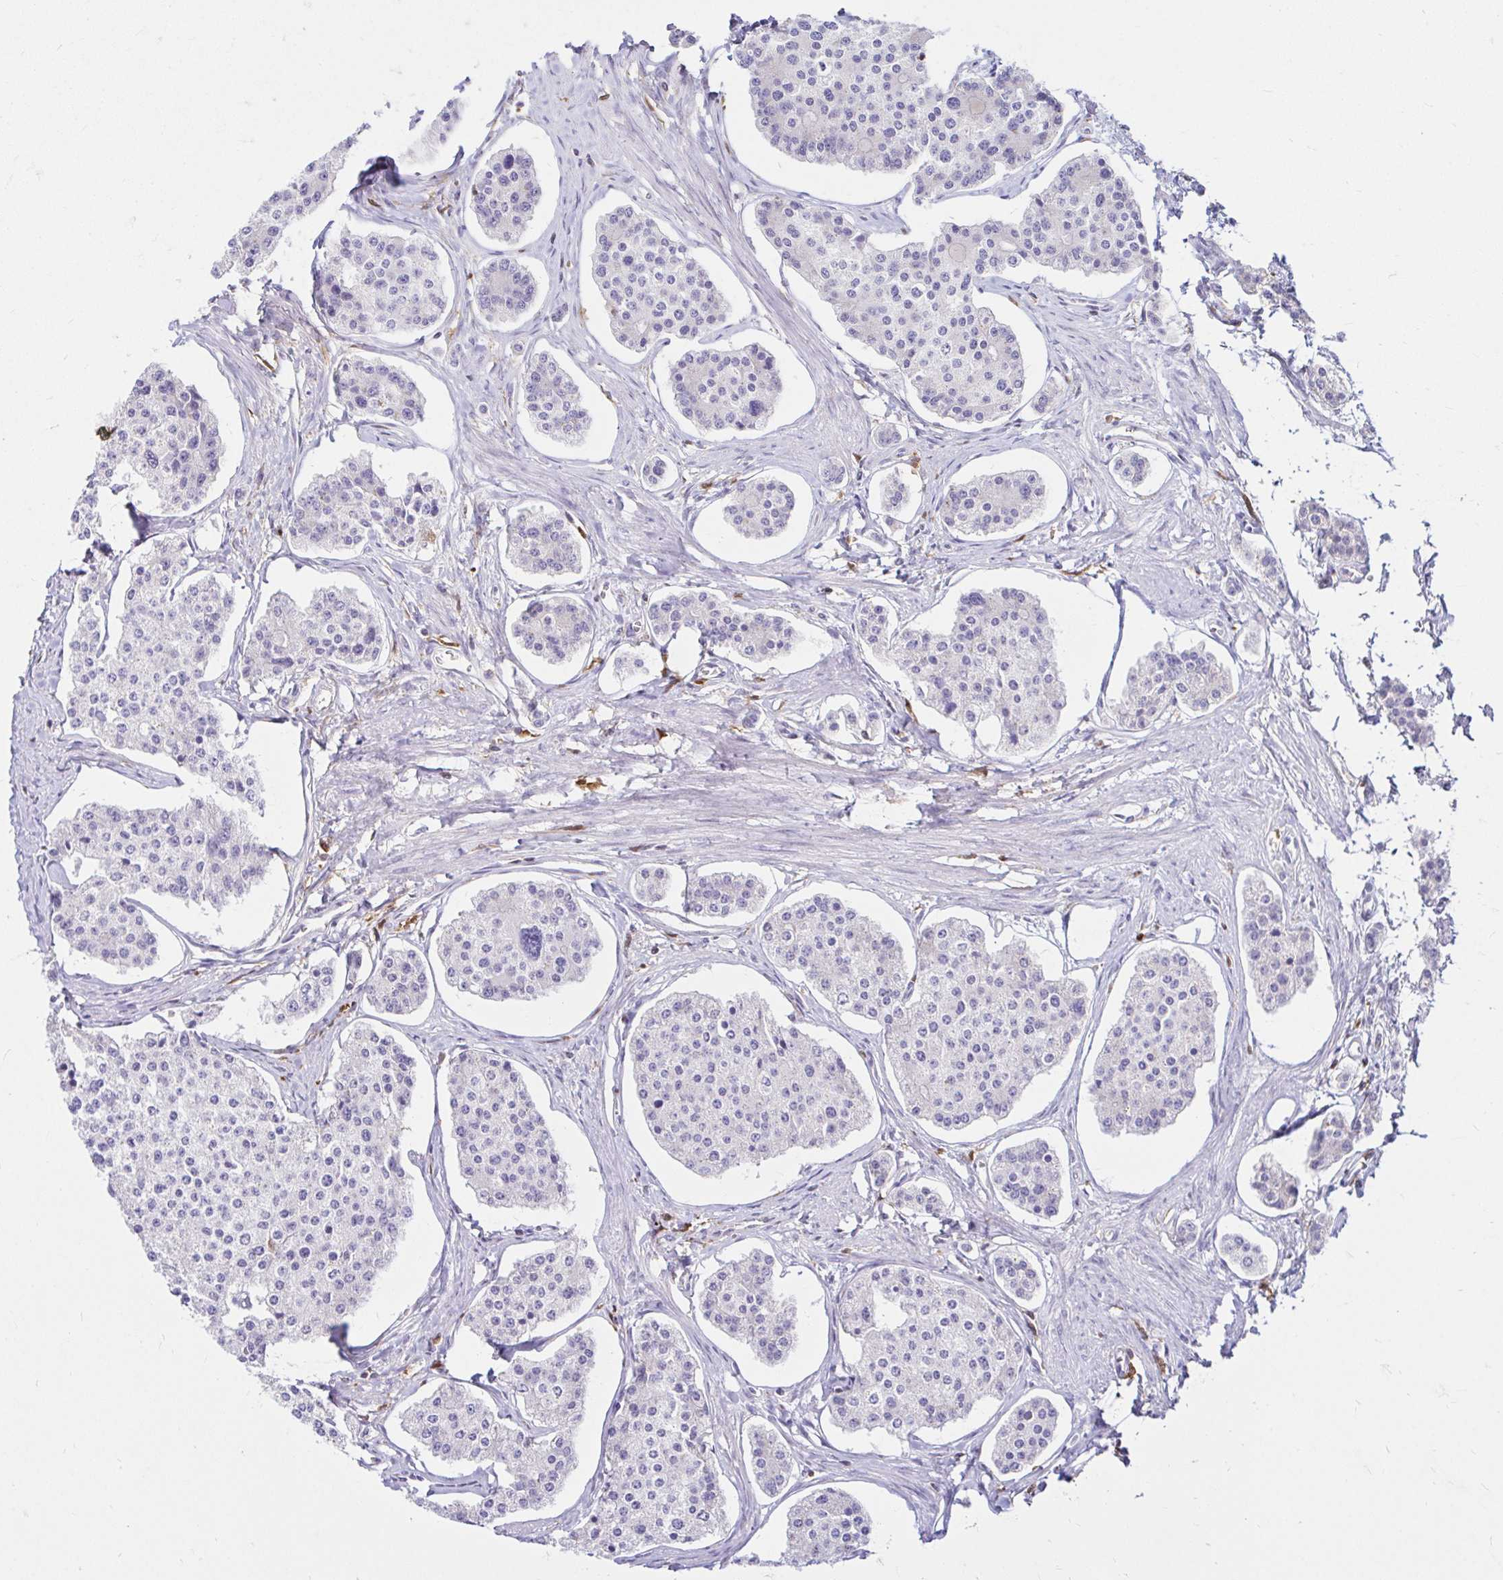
{"staining": {"intensity": "negative", "quantity": "none", "location": "none"}, "tissue": "carcinoid", "cell_type": "Tumor cells", "image_type": "cancer", "snomed": [{"axis": "morphology", "description": "Carcinoid, malignant, NOS"}, {"axis": "topography", "description": "Small intestine"}], "caption": "Immunohistochemical staining of human carcinoid demonstrates no significant staining in tumor cells.", "gene": "PYCARD", "patient": {"sex": "female", "age": 65}}